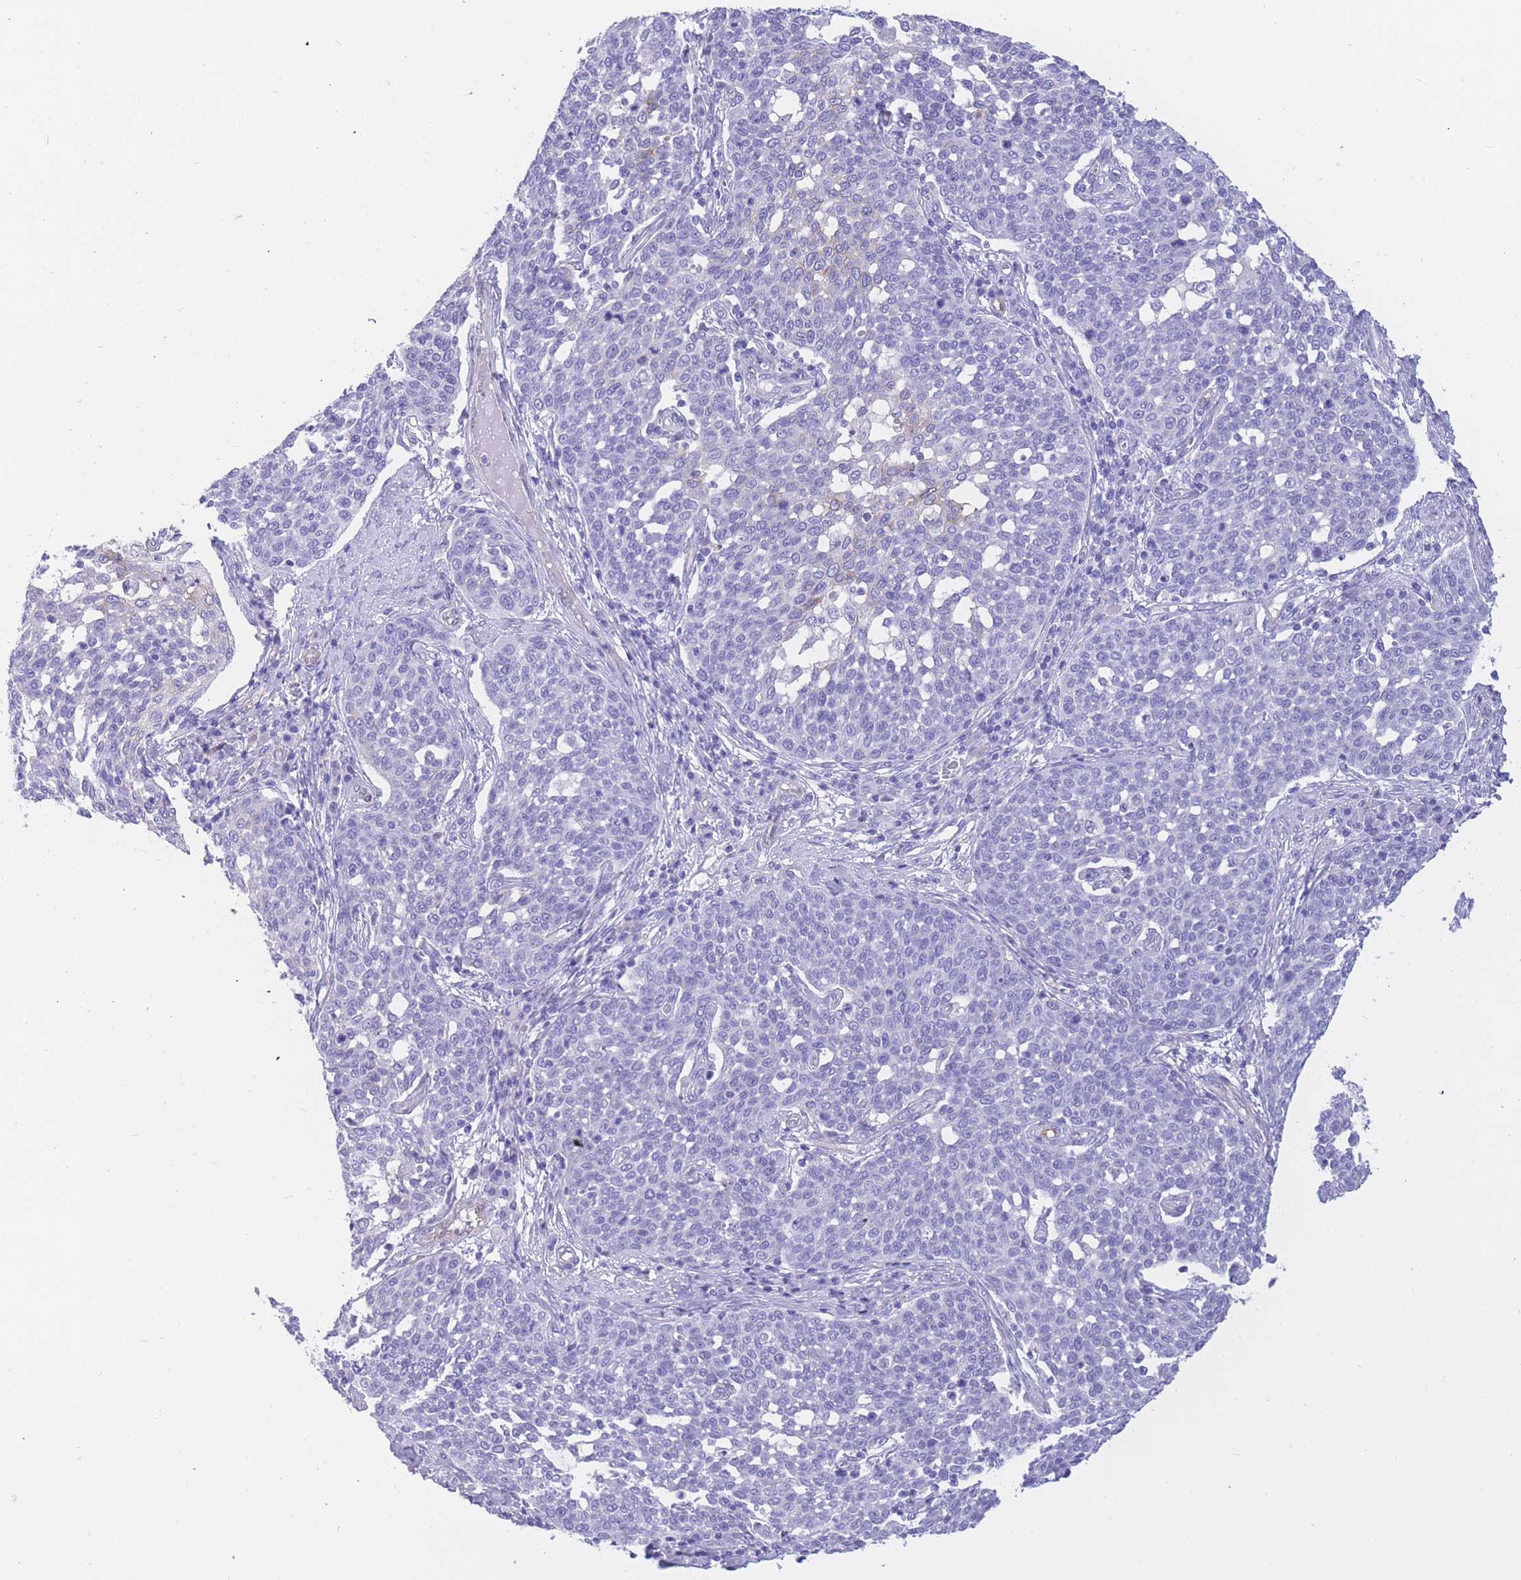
{"staining": {"intensity": "negative", "quantity": "none", "location": "none"}, "tissue": "cervical cancer", "cell_type": "Tumor cells", "image_type": "cancer", "snomed": [{"axis": "morphology", "description": "Squamous cell carcinoma, NOS"}, {"axis": "topography", "description": "Cervix"}], "caption": "High power microscopy histopathology image of an immunohistochemistry (IHC) image of cervical cancer, revealing no significant staining in tumor cells. (DAB (3,3'-diaminobenzidine) immunohistochemistry visualized using brightfield microscopy, high magnification).", "gene": "SULT1A1", "patient": {"sex": "female", "age": 34}}